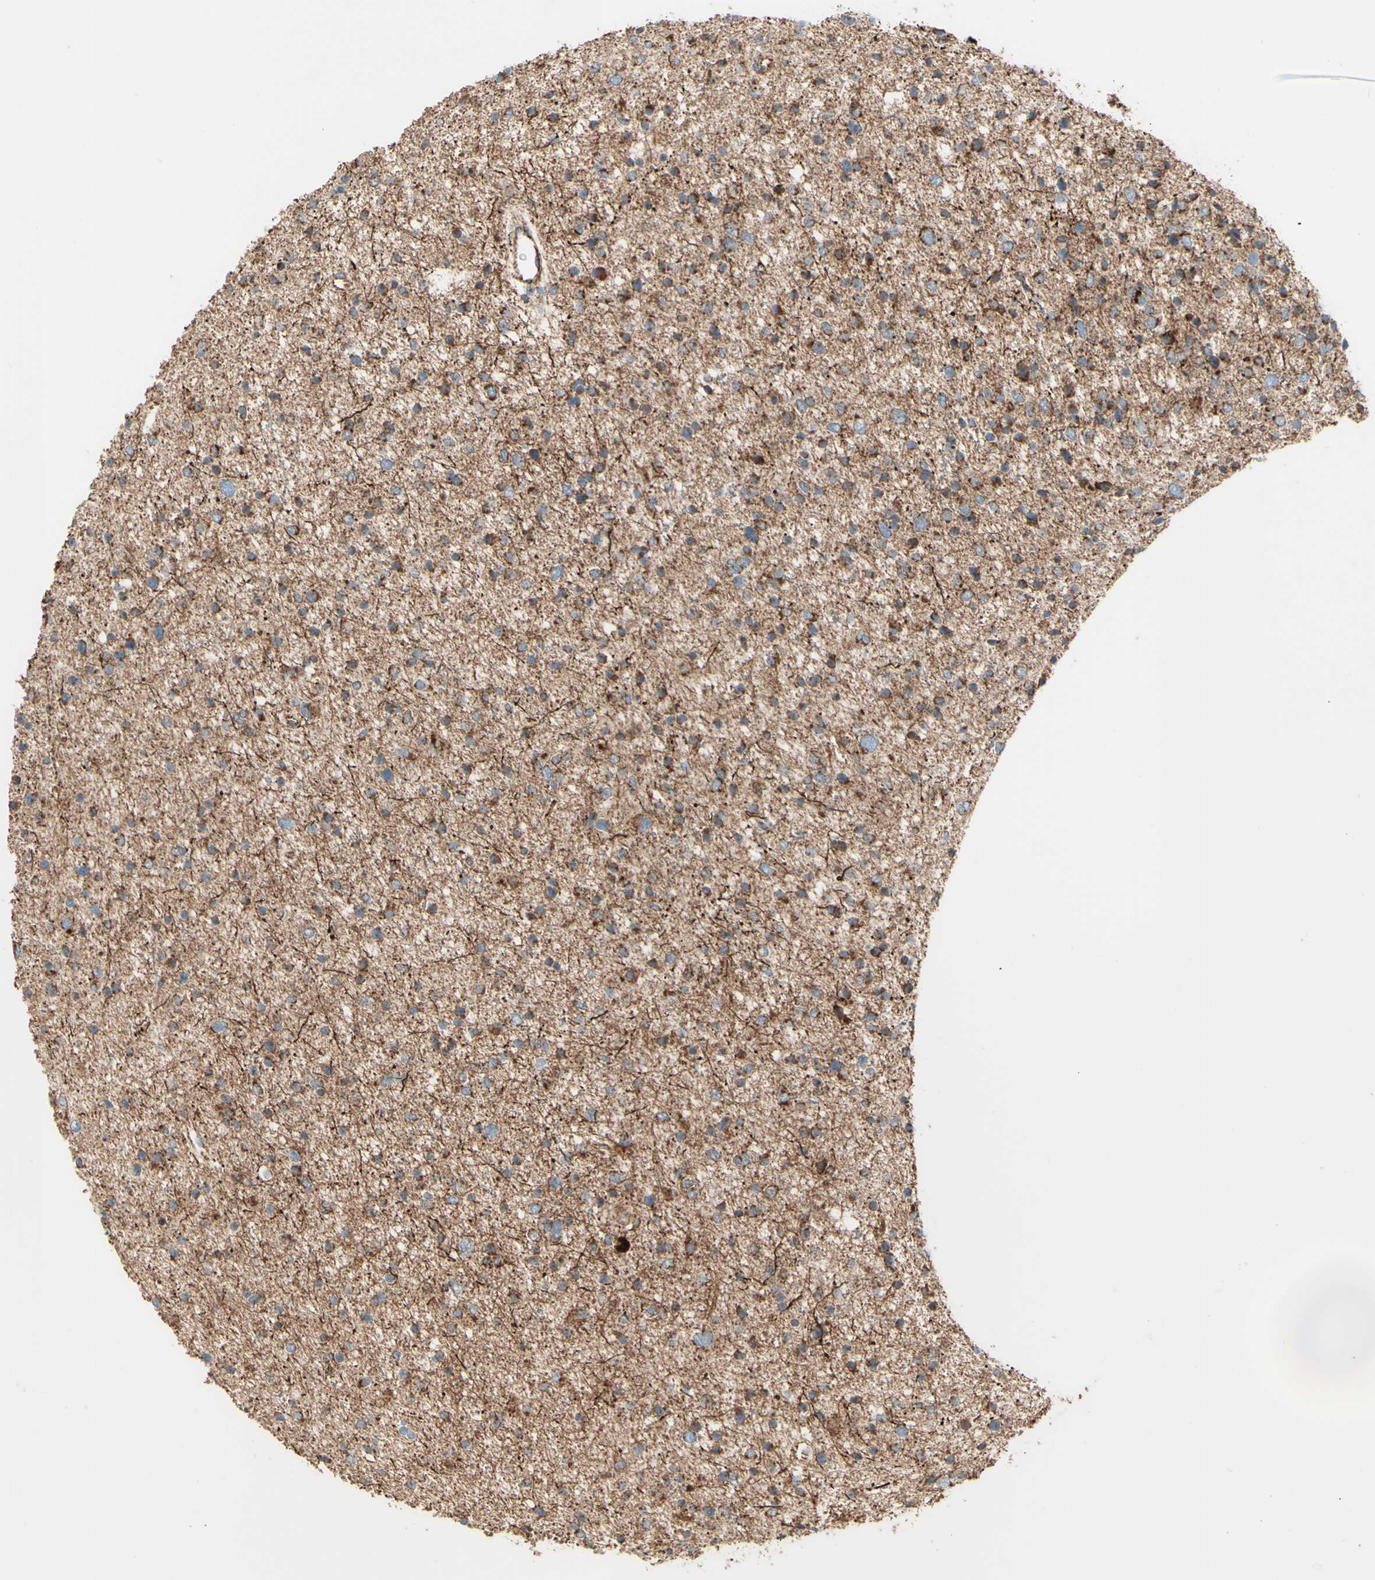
{"staining": {"intensity": "moderate", "quantity": ">75%", "location": "cytoplasmic/membranous"}, "tissue": "glioma", "cell_type": "Tumor cells", "image_type": "cancer", "snomed": [{"axis": "morphology", "description": "Glioma, malignant, Low grade"}, {"axis": "topography", "description": "Brain"}], "caption": "High-magnification brightfield microscopy of glioma stained with DAB (3,3'-diaminobenzidine) (brown) and counterstained with hematoxylin (blue). tumor cells exhibit moderate cytoplasmic/membranous staining is appreciated in approximately>75% of cells.", "gene": "ARMC10", "patient": {"sex": "female", "age": 37}}